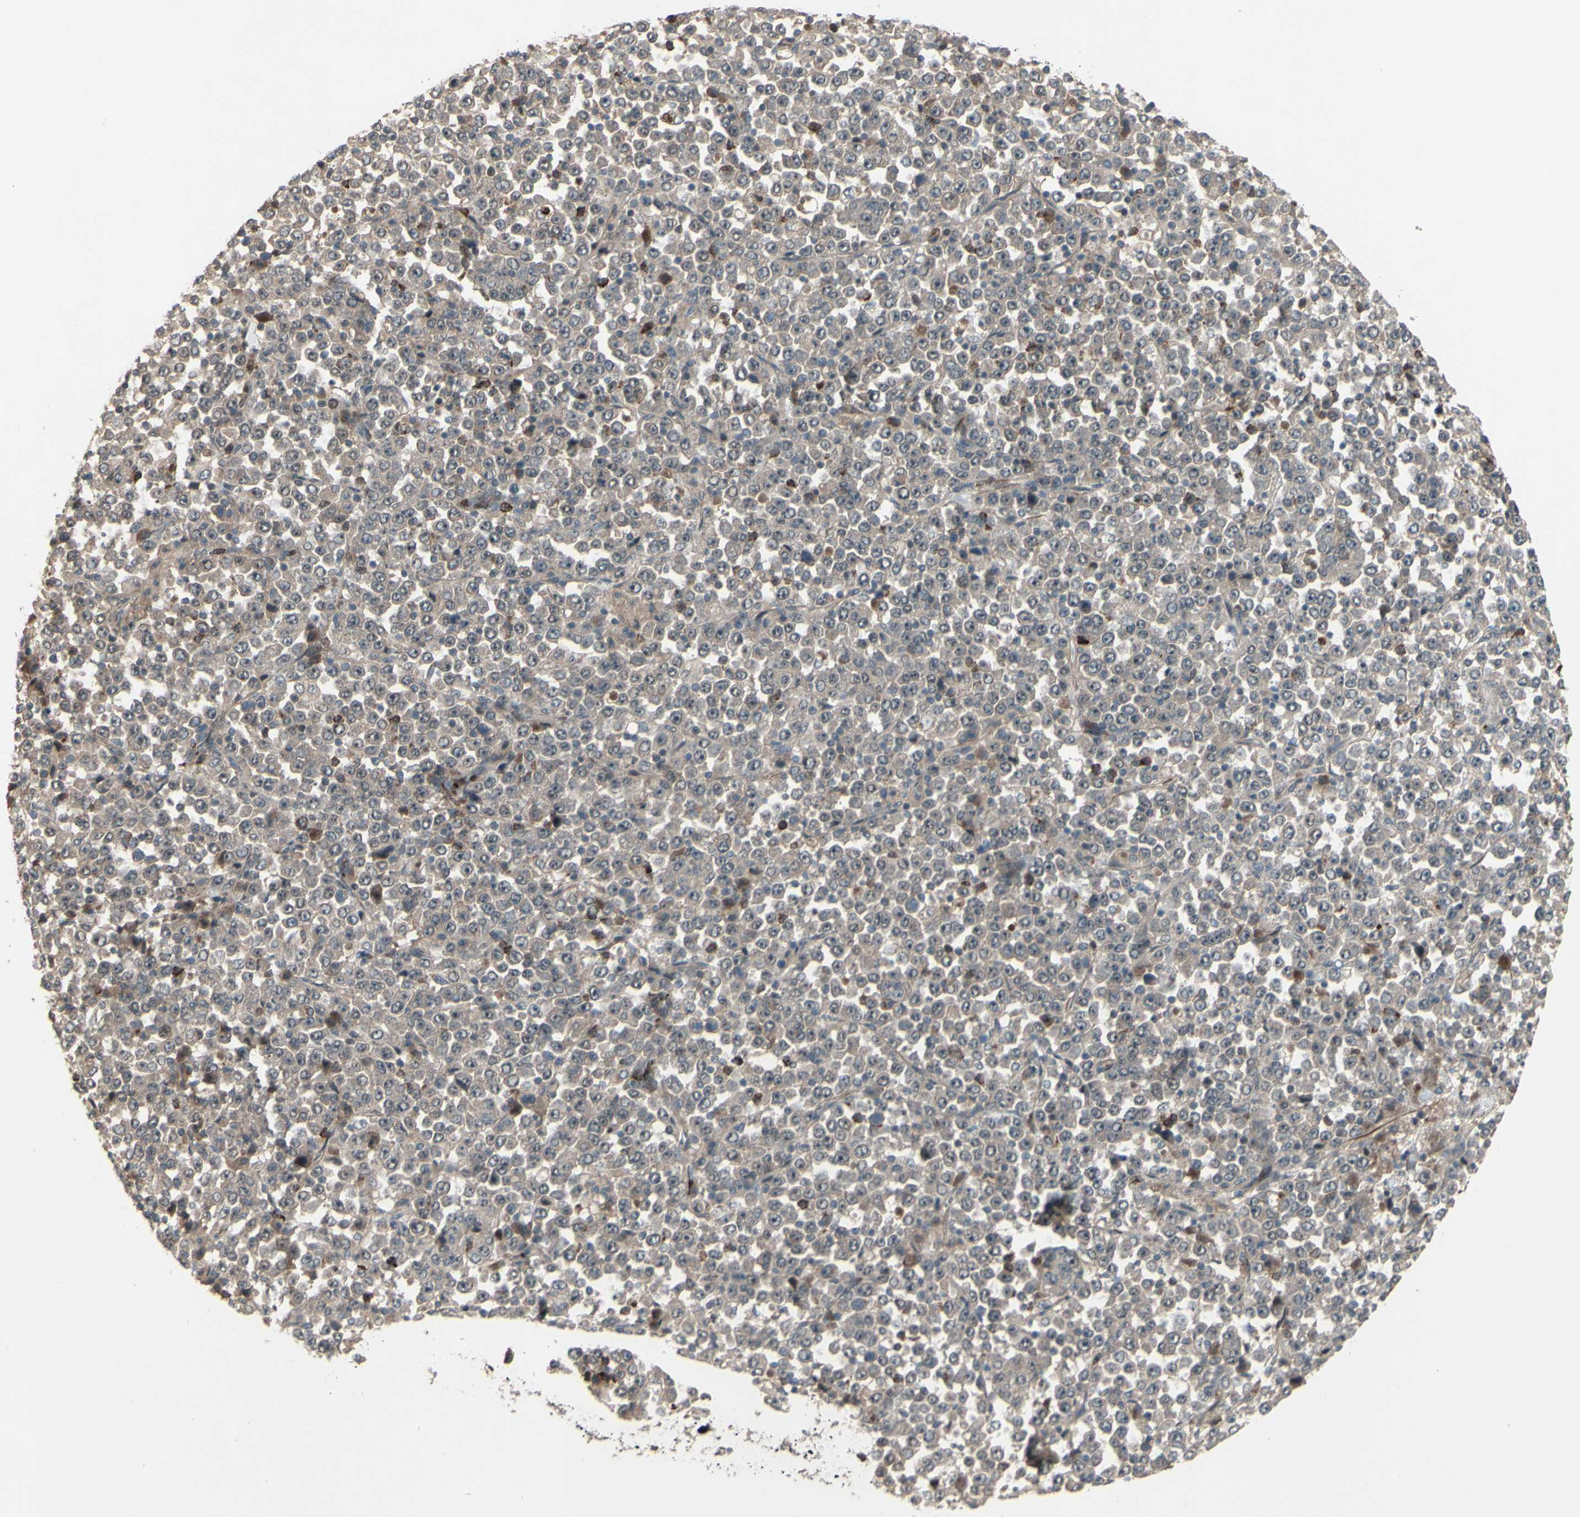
{"staining": {"intensity": "weak", "quantity": ">75%", "location": "cytoplasmic/membranous"}, "tissue": "stomach cancer", "cell_type": "Tumor cells", "image_type": "cancer", "snomed": [{"axis": "morphology", "description": "Normal tissue, NOS"}, {"axis": "morphology", "description": "Adenocarcinoma, NOS"}, {"axis": "topography", "description": "Stomach, upper"}, {"axis": "topography", "description": "Stomach"}], "caption": "The image shows staining of stomach adenocarcinoma, revealing weak cytoplasmic/membranous protein positivity (brown color) within tumor cells. (Stains: DAB in brown, nuclei in blue, Microscopy: brightfield microscopy at high magnification).", "gene": "MLF2", "patient": {"sex": "male", "age": 59}}